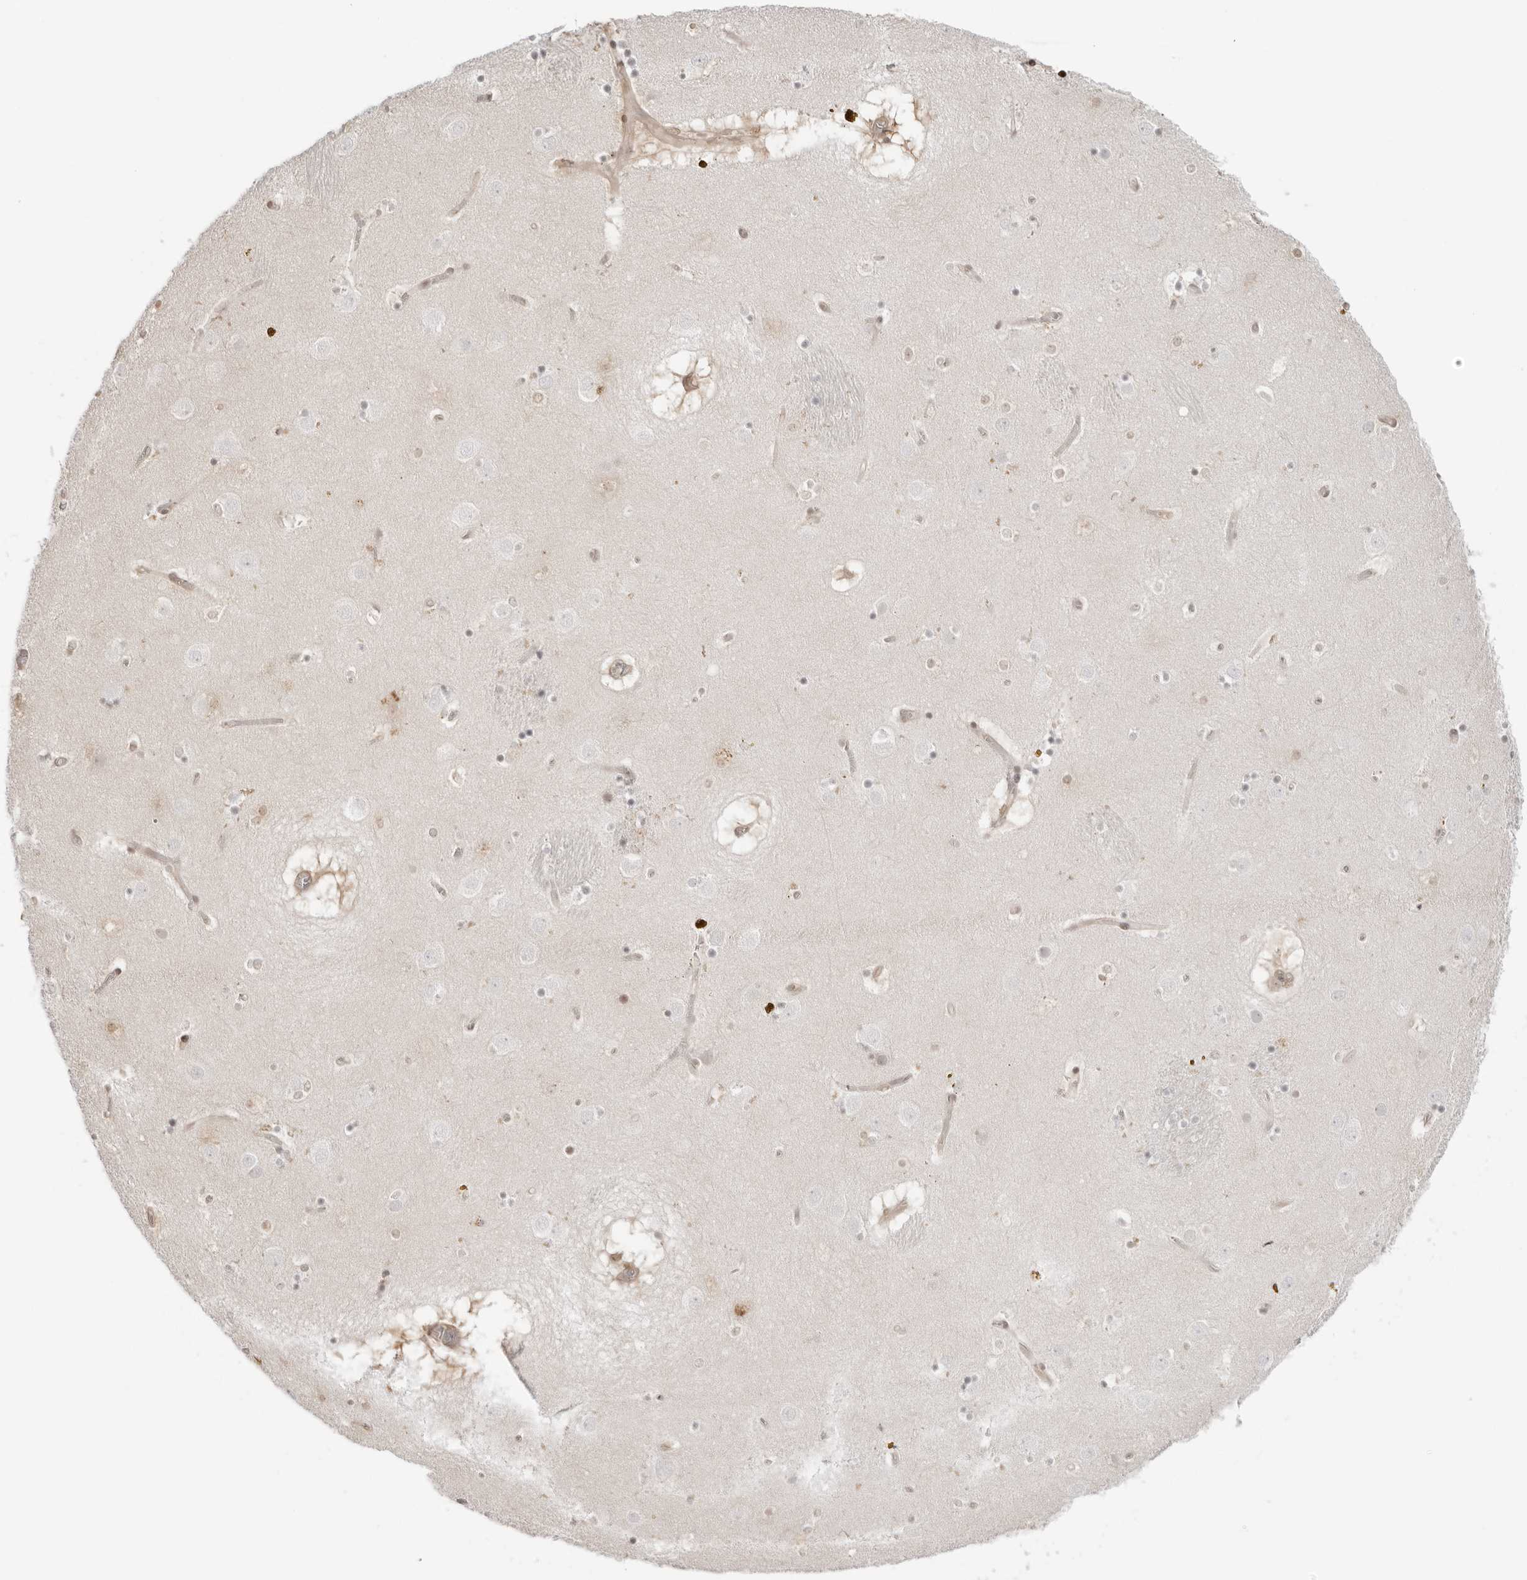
{"staining": {"intensity": "negative", "quantity": "none", "location": "none"}, "tissue": "caudate", "cell_type": "Glial cells", "image_type": "normal", "snomed": [{"axis": "morphology", "description": "Normal tissue, NOS"}, {"axis": "topography", "description": "Lateral ventricle wall"}], "caption": "IHC histopathology image of benign human caudate stained for a protein (brown), which demonstrates no staining in glial cells. (Stains: DAB IHC with hematoxylin counter stain, Microscopy: brightfield microscopy at high magnification).", "gene": "RNF146", "patient": {"sex": "male", "age": 70}}